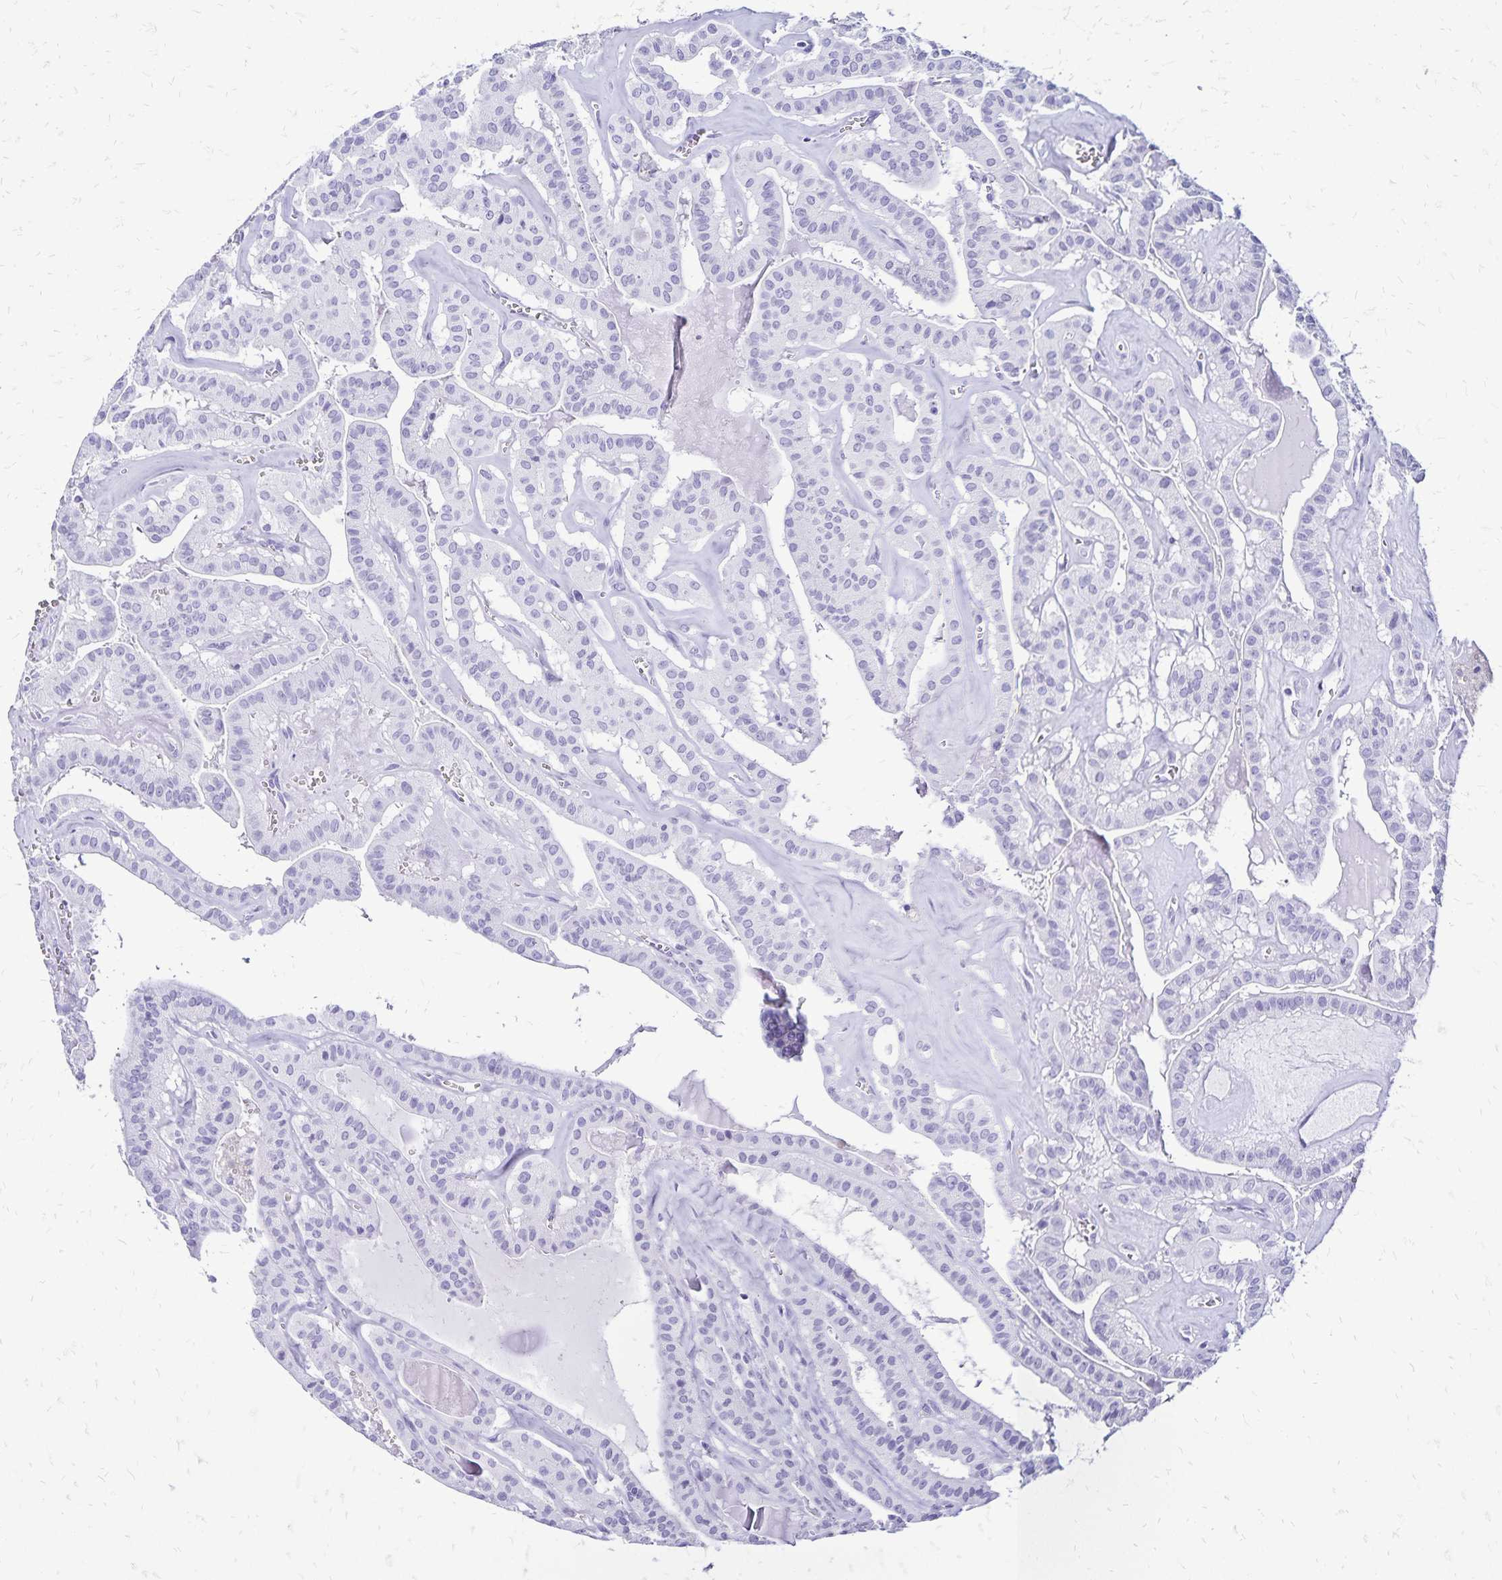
{"staining": {"intensity": "negative", "quantity": "none", "location": "none"}, "tissue": "thyroid cancer", "cell_type": "Tumor cells", "image_type": "cancer", "snomed": [{"axis": "morphology", "description": "Papillary adenocarcinoma, NOS"}, {"axis": "topography", "description": "Thyroid gland"}], "caption": "An immunohistochemistry image of papillary adenocarcinoma (thyroid) is shown. There is no staining in tumor cells of papillary adenocarcinoma (thyroid). (DAB (3,3'-diaminobenzidine) IHC with hematoxylin counter stain).", "gene": "LIN28B", "patient": {"sex": "male", "age": 52}}